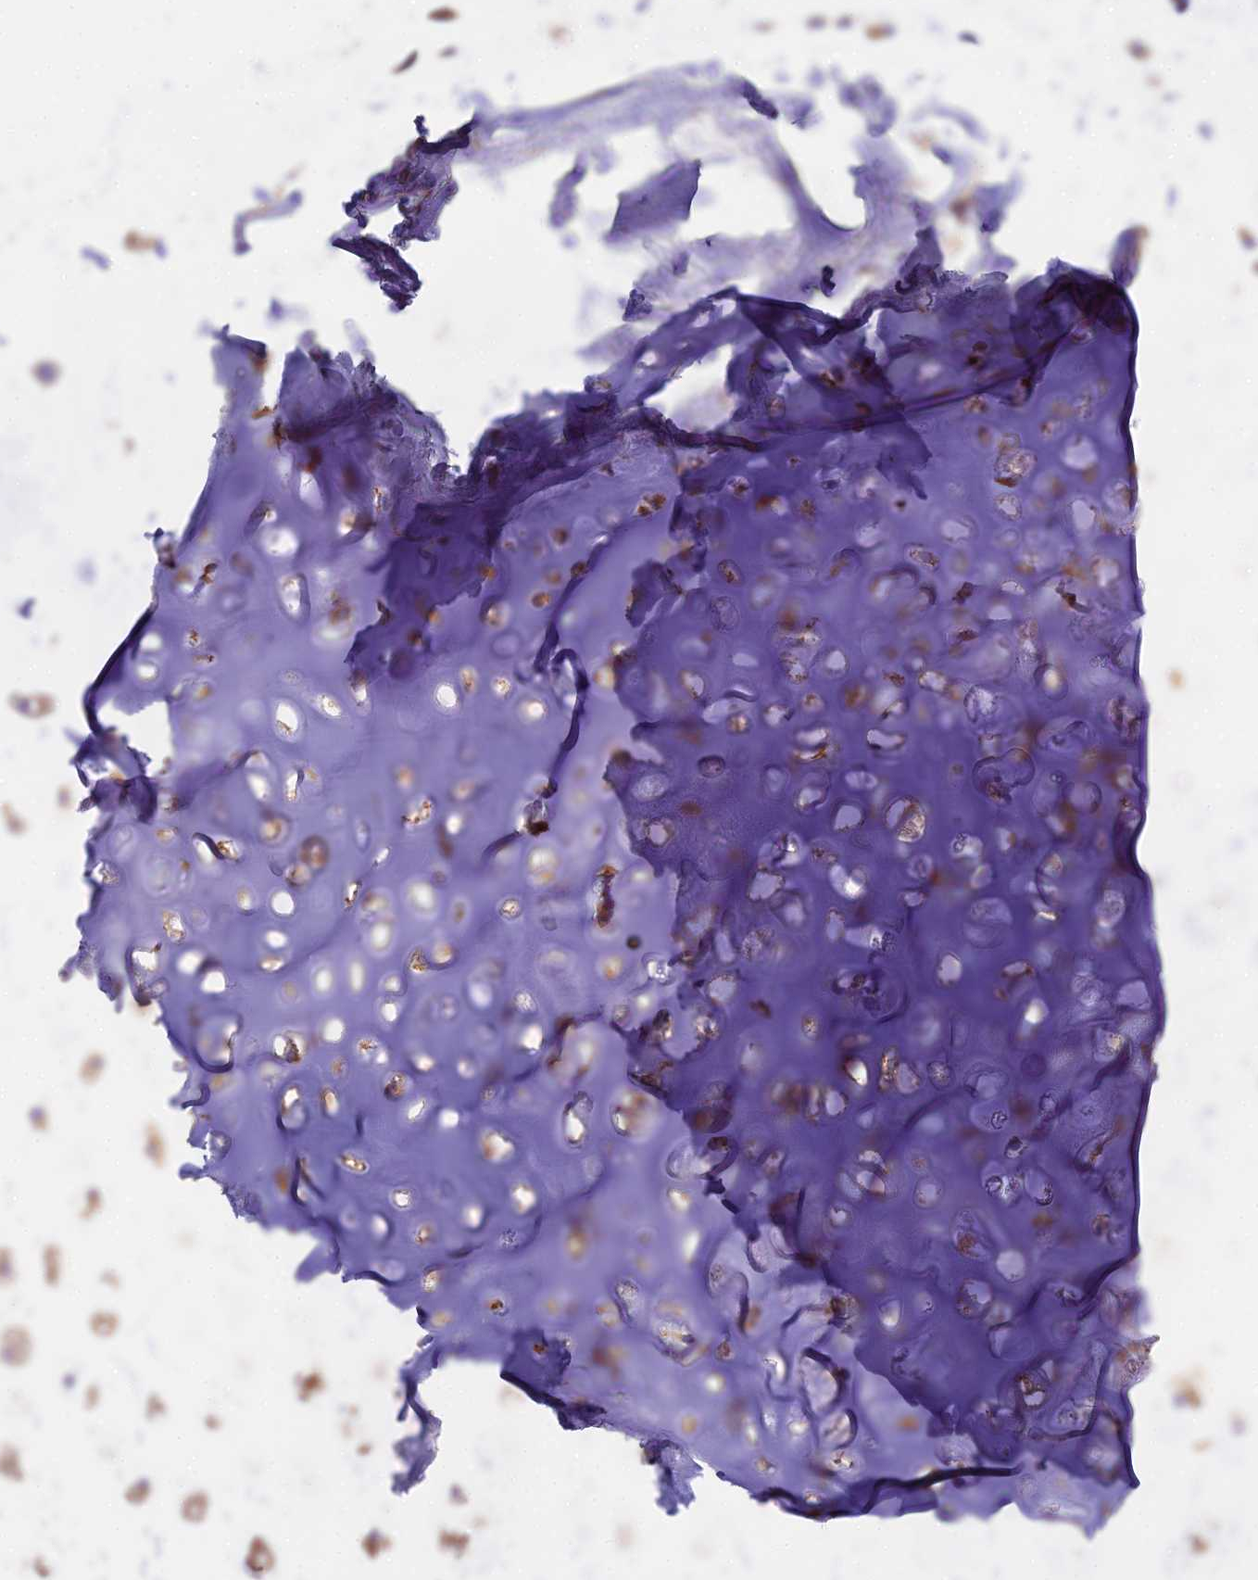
{"staining": {"intensity": "weak", "quantity": "25%-75%", "location": "cytoplasmic/membranous"}, "tissue": "adipose tissue", "cell_type": "Adipocytes", "image_type": "normal", "snomed": [{"axis": "morphology", "description": "Normal tissue, NOS"}, {"axis": "topography", "description": "Cartilage tissue"}], "caption": "IHC of unremarkable adipose tissue reveals low levels of weak cytoplasmic/membranous positivity in about 25%-75% of adipocytes.", "gene": "DCTN3", "patient": {"sex": "male", "age": 66}}